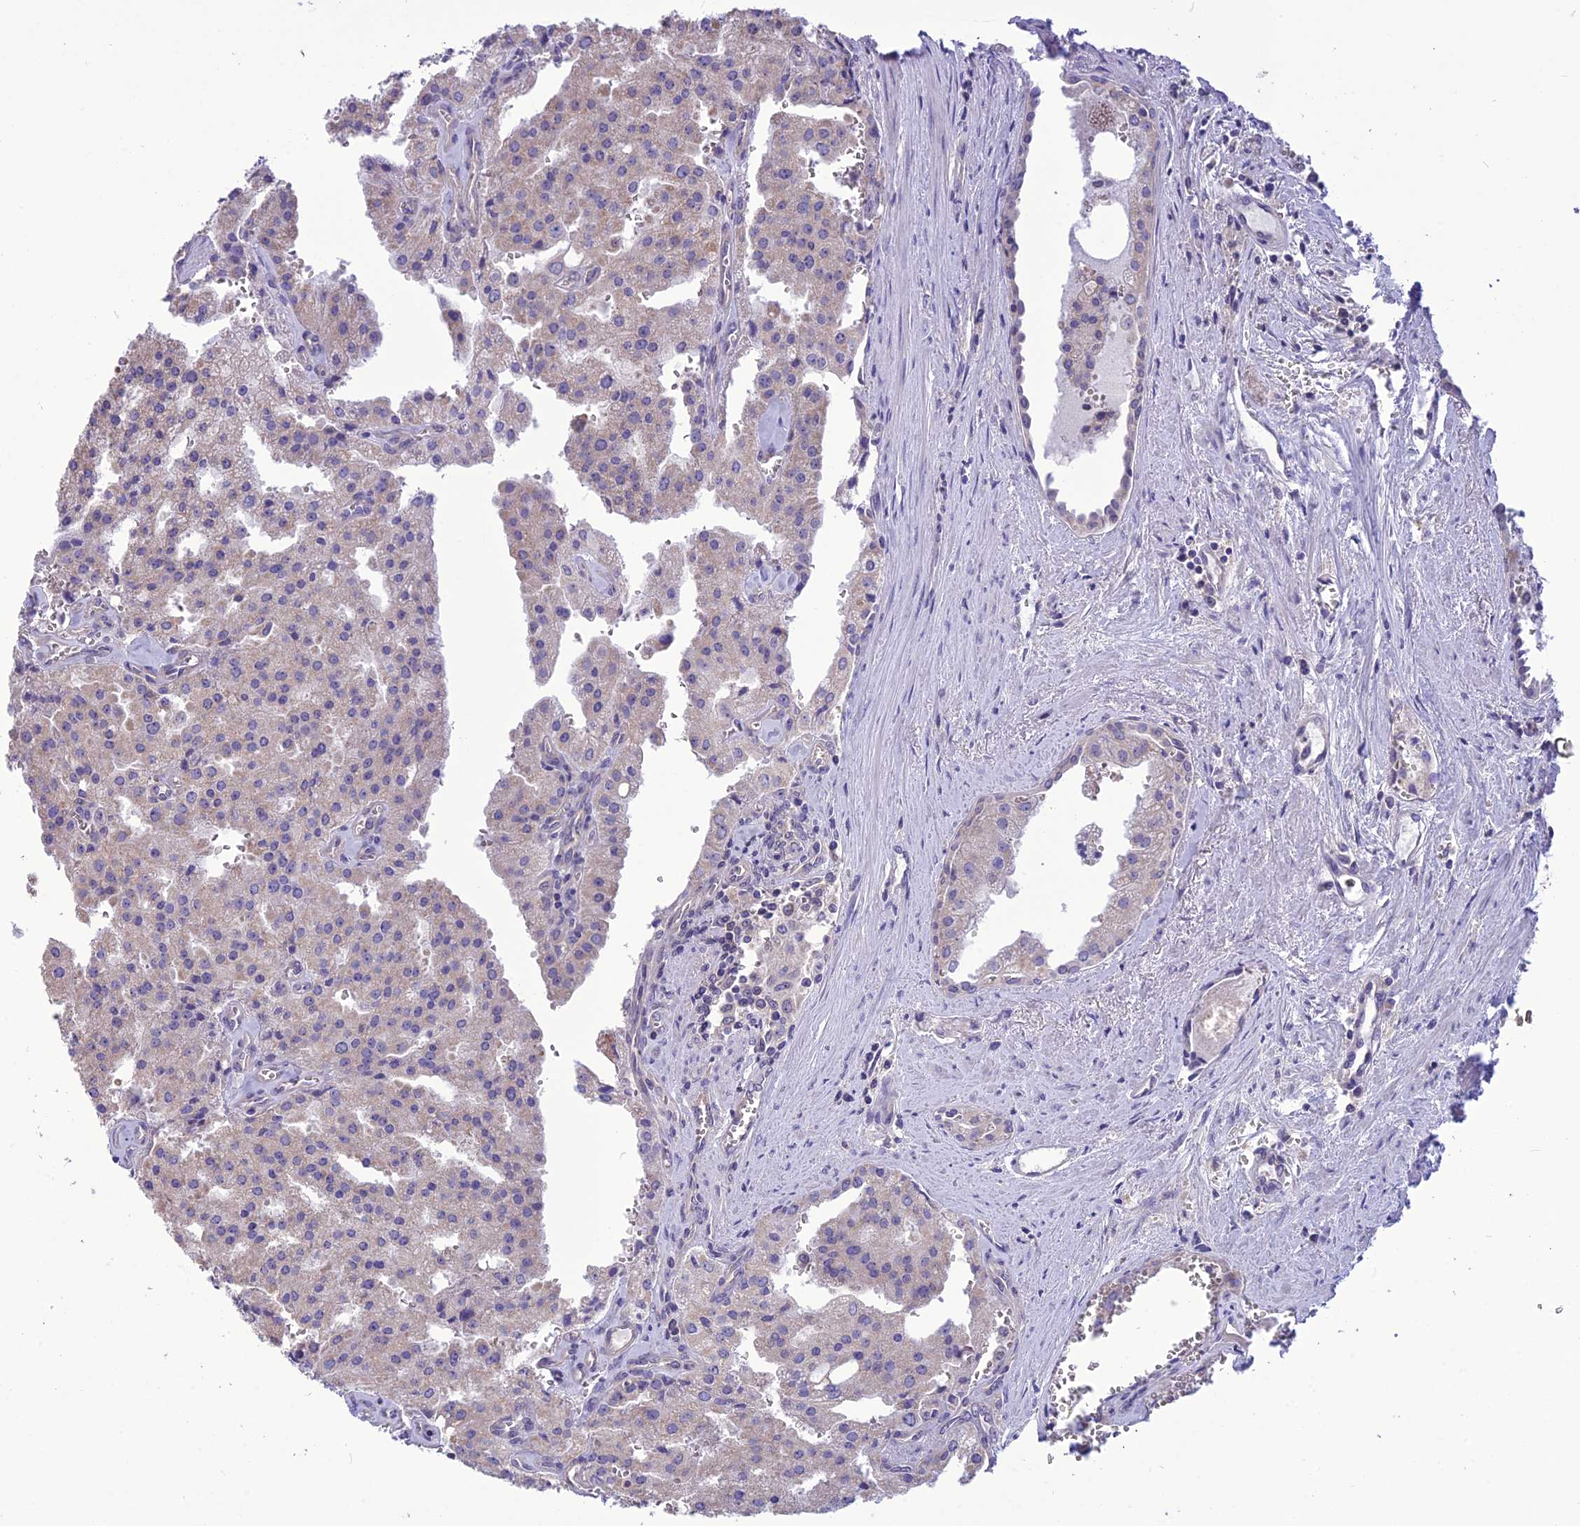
{"staining": {"intensity": "negative", "quantity": "none", "location": "none"}, "tissue": "prostate cancer", "cell_type": "Tumor cells", "image_type": "cancer", "snomed": [{"axis": "morphology", "description": "Adenocarcinoma, High grade"}, {"axis": "topography", "description": "Prostate"}], "caption": "Immunohistochemistry image of neoplastic tissue: human prostate cancer (high-grade adenocarcinoma) stained with DAB reveals no significant protein expression in tumor cells.", "gene": "PSMF1", "patient": {"sex": "male", "age": 68}}